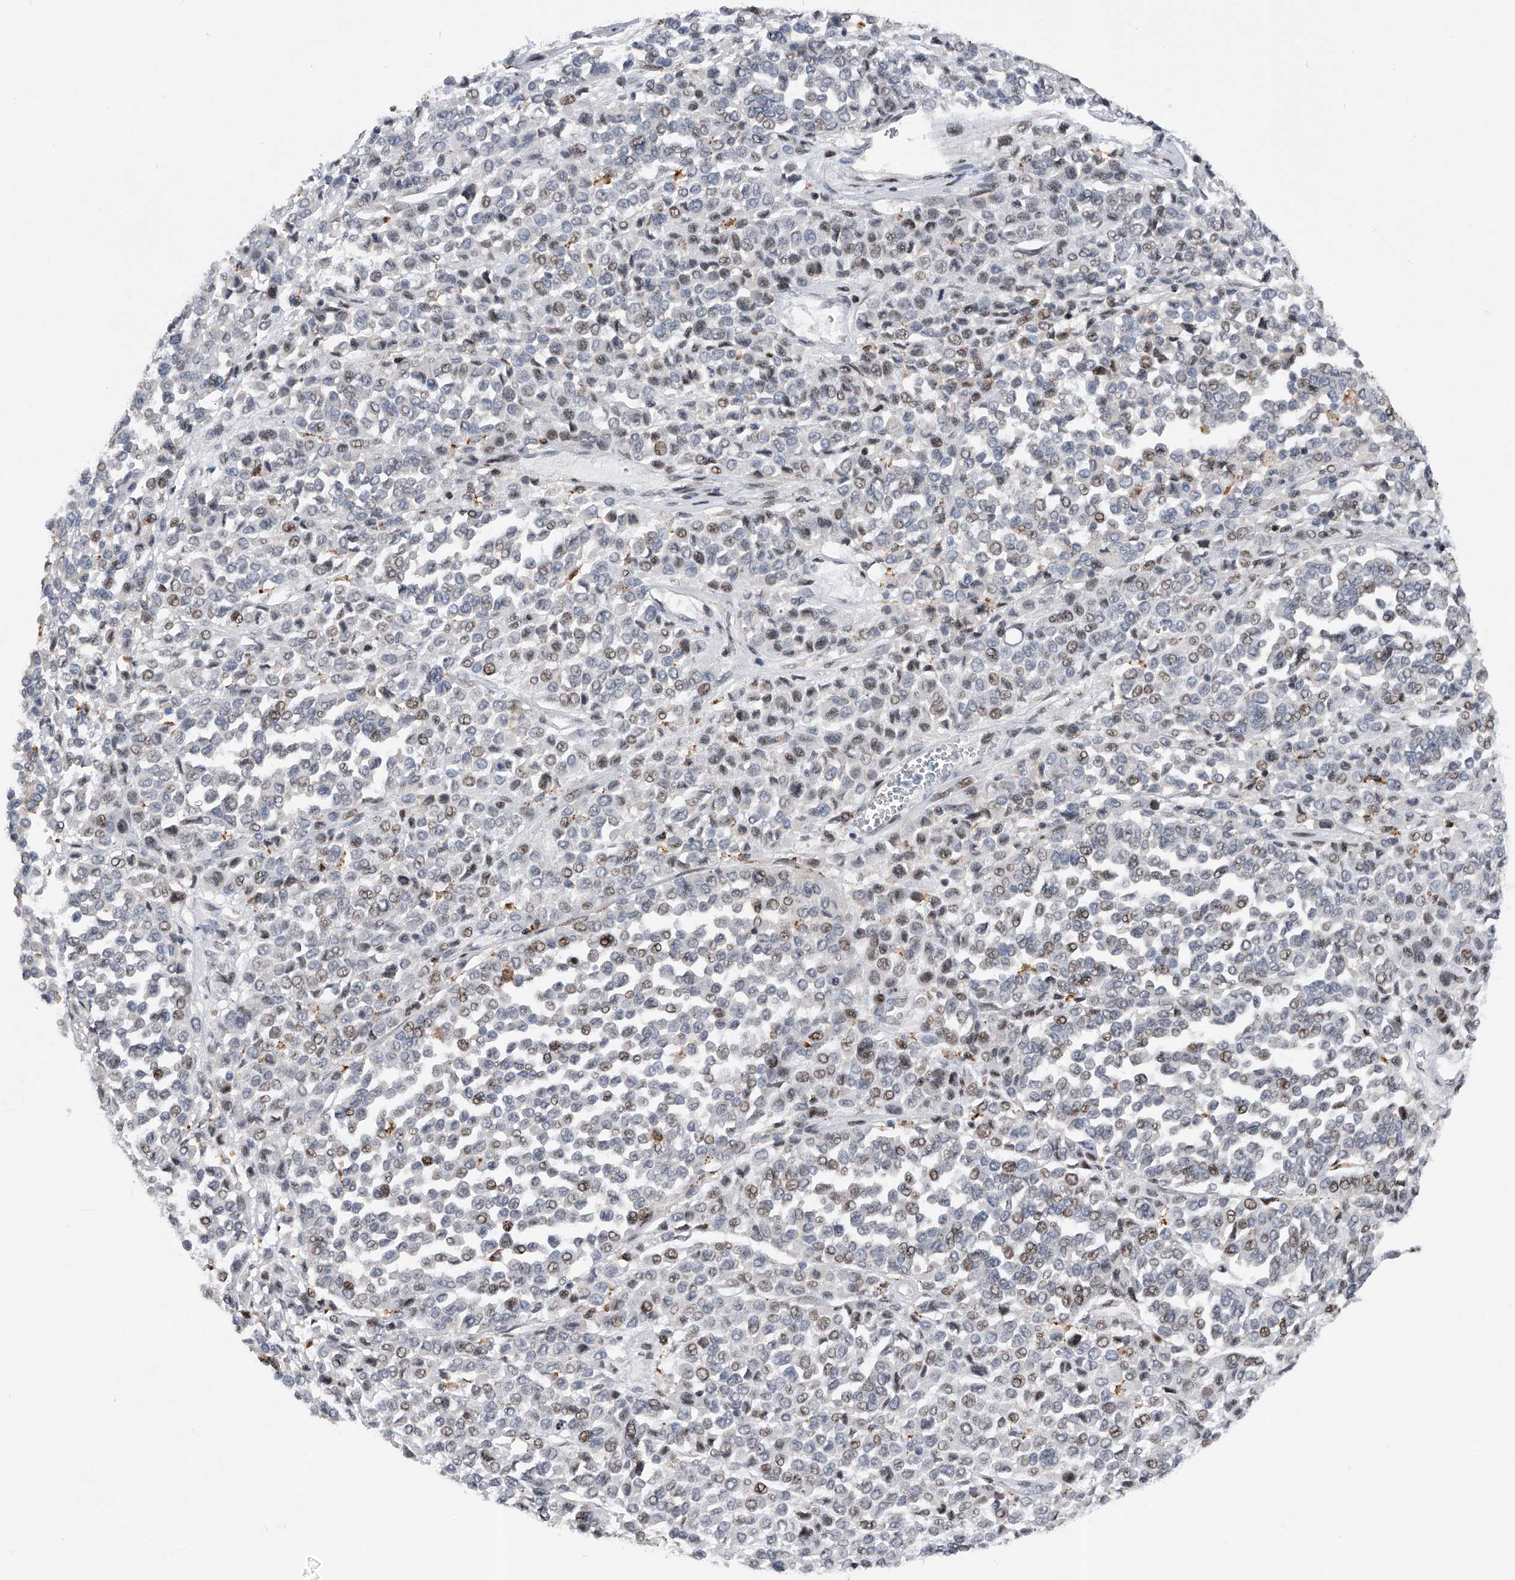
{"staining": {"intensity": "negative", "quantity": "none", "location": "none"}, "tissue": "melanoma", "cell_type": "Tumor cells", "image_type": "cancer", "snomed": [{"axis": "morphology", "description": "Malignant melanoma, Metastatic site"}, {"axis": "topography", "description": "Pancreas"}], "caption": "IHC of human malignant melanoma (metastatic site) exhibits no positivity in tumor cells.", "gene": "RWDD2A", "patient": {"sex": "female", "age": 30}}